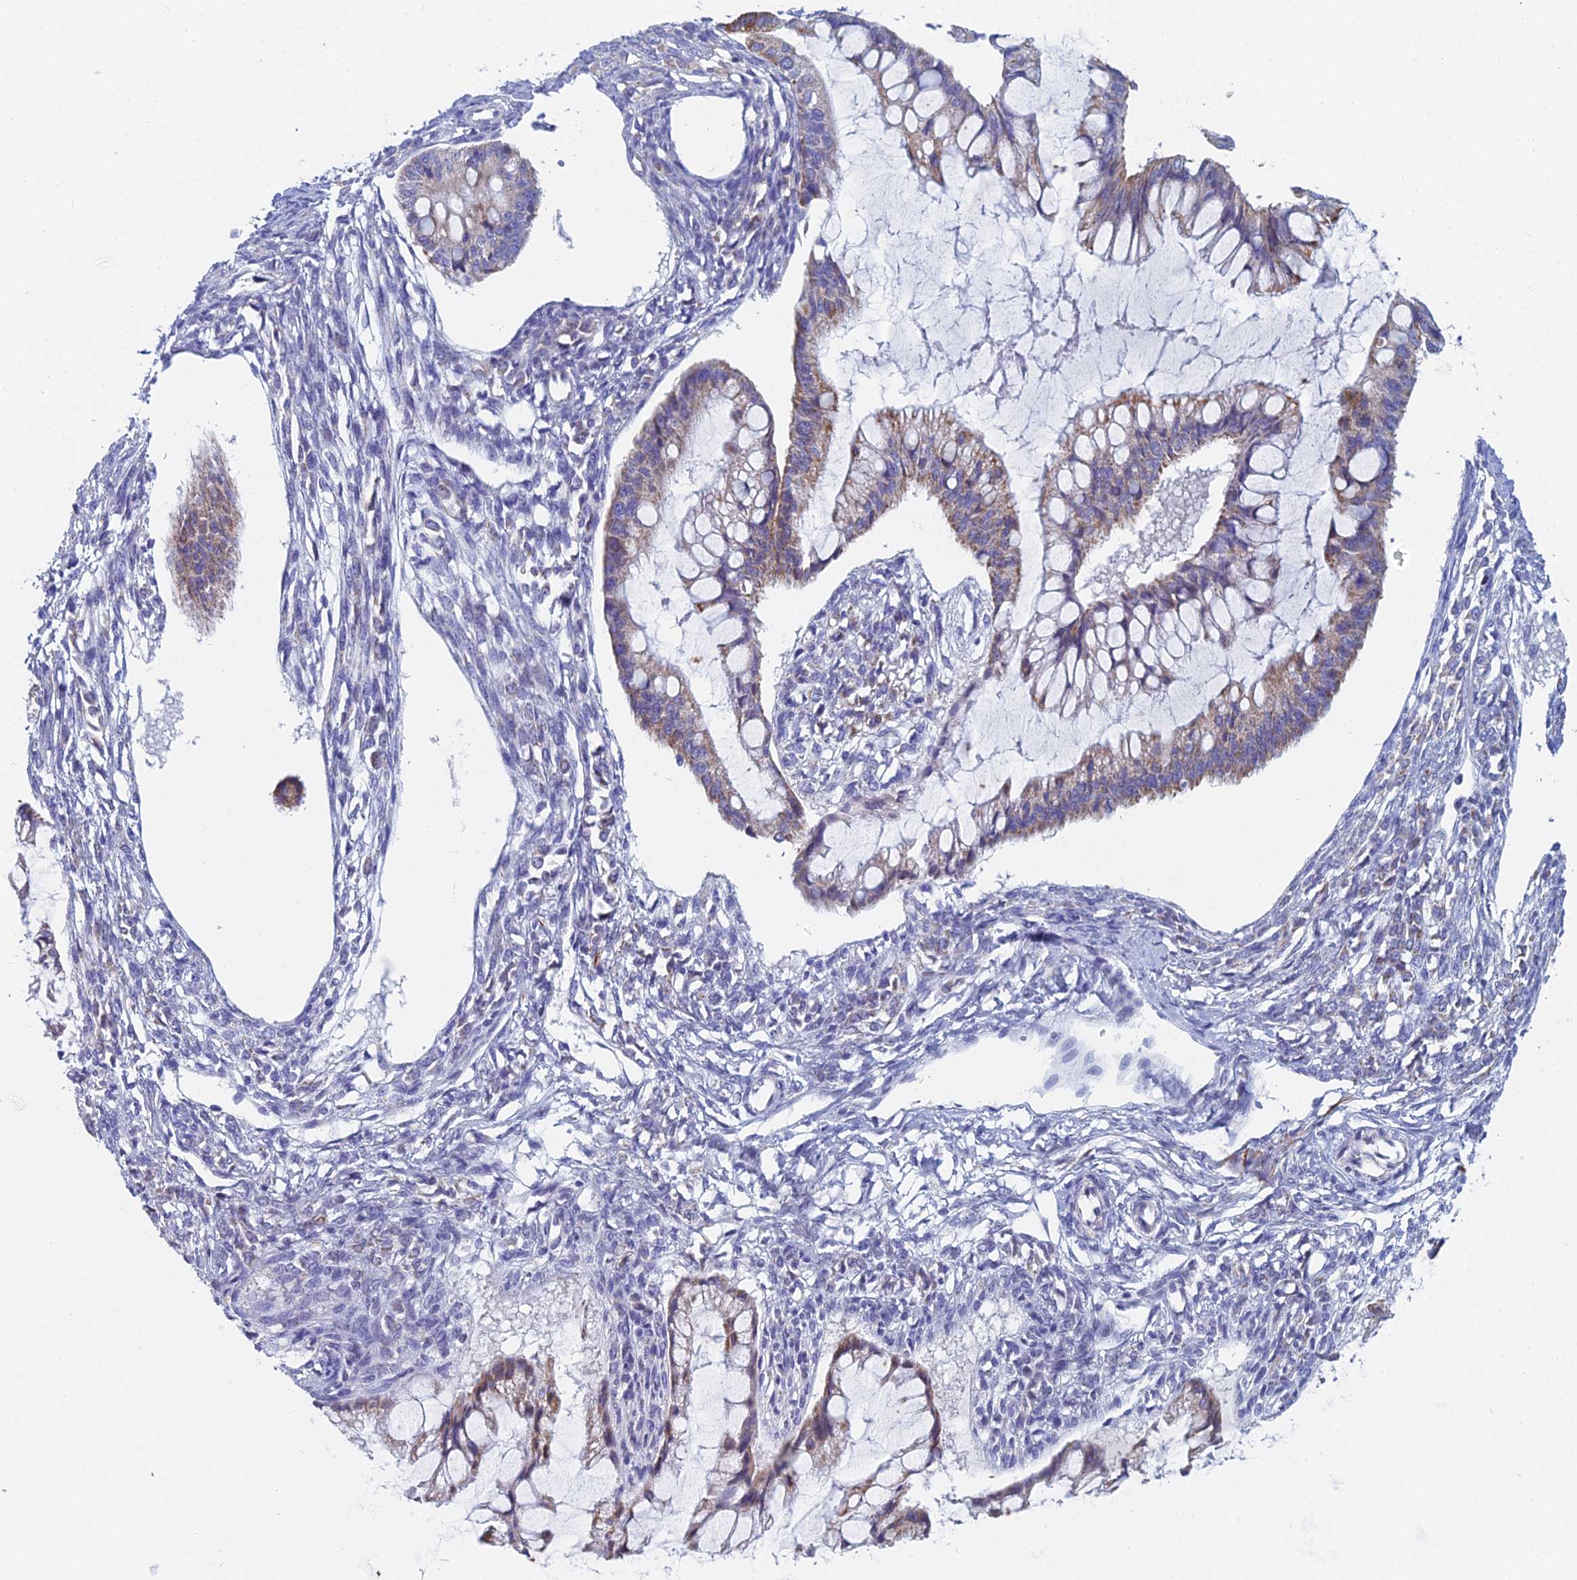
{"staining": {"intensity": "weak", "quantity": "25%-75%", "location": "cytoplasmic/membranous"}, "tissue": "ovarian cancer", "cell_type": "Tumor cells", "image_type": "cancer", "snomed": [{"axis": "morphology", "description": "Cystadenocarcinoma, mucinous, NOS"}, {"axis": "topography", "description": "Ovary"}], "caption": "Human ovarian mucinous cystadenocarcinoma stained for a protein (brown) exhibits weak cytoplasmic/membranous positive staining in about 25%-75% of tumor cells.", "gene": "ACSM1", "patient": {"sex": "female", "age": 73}}